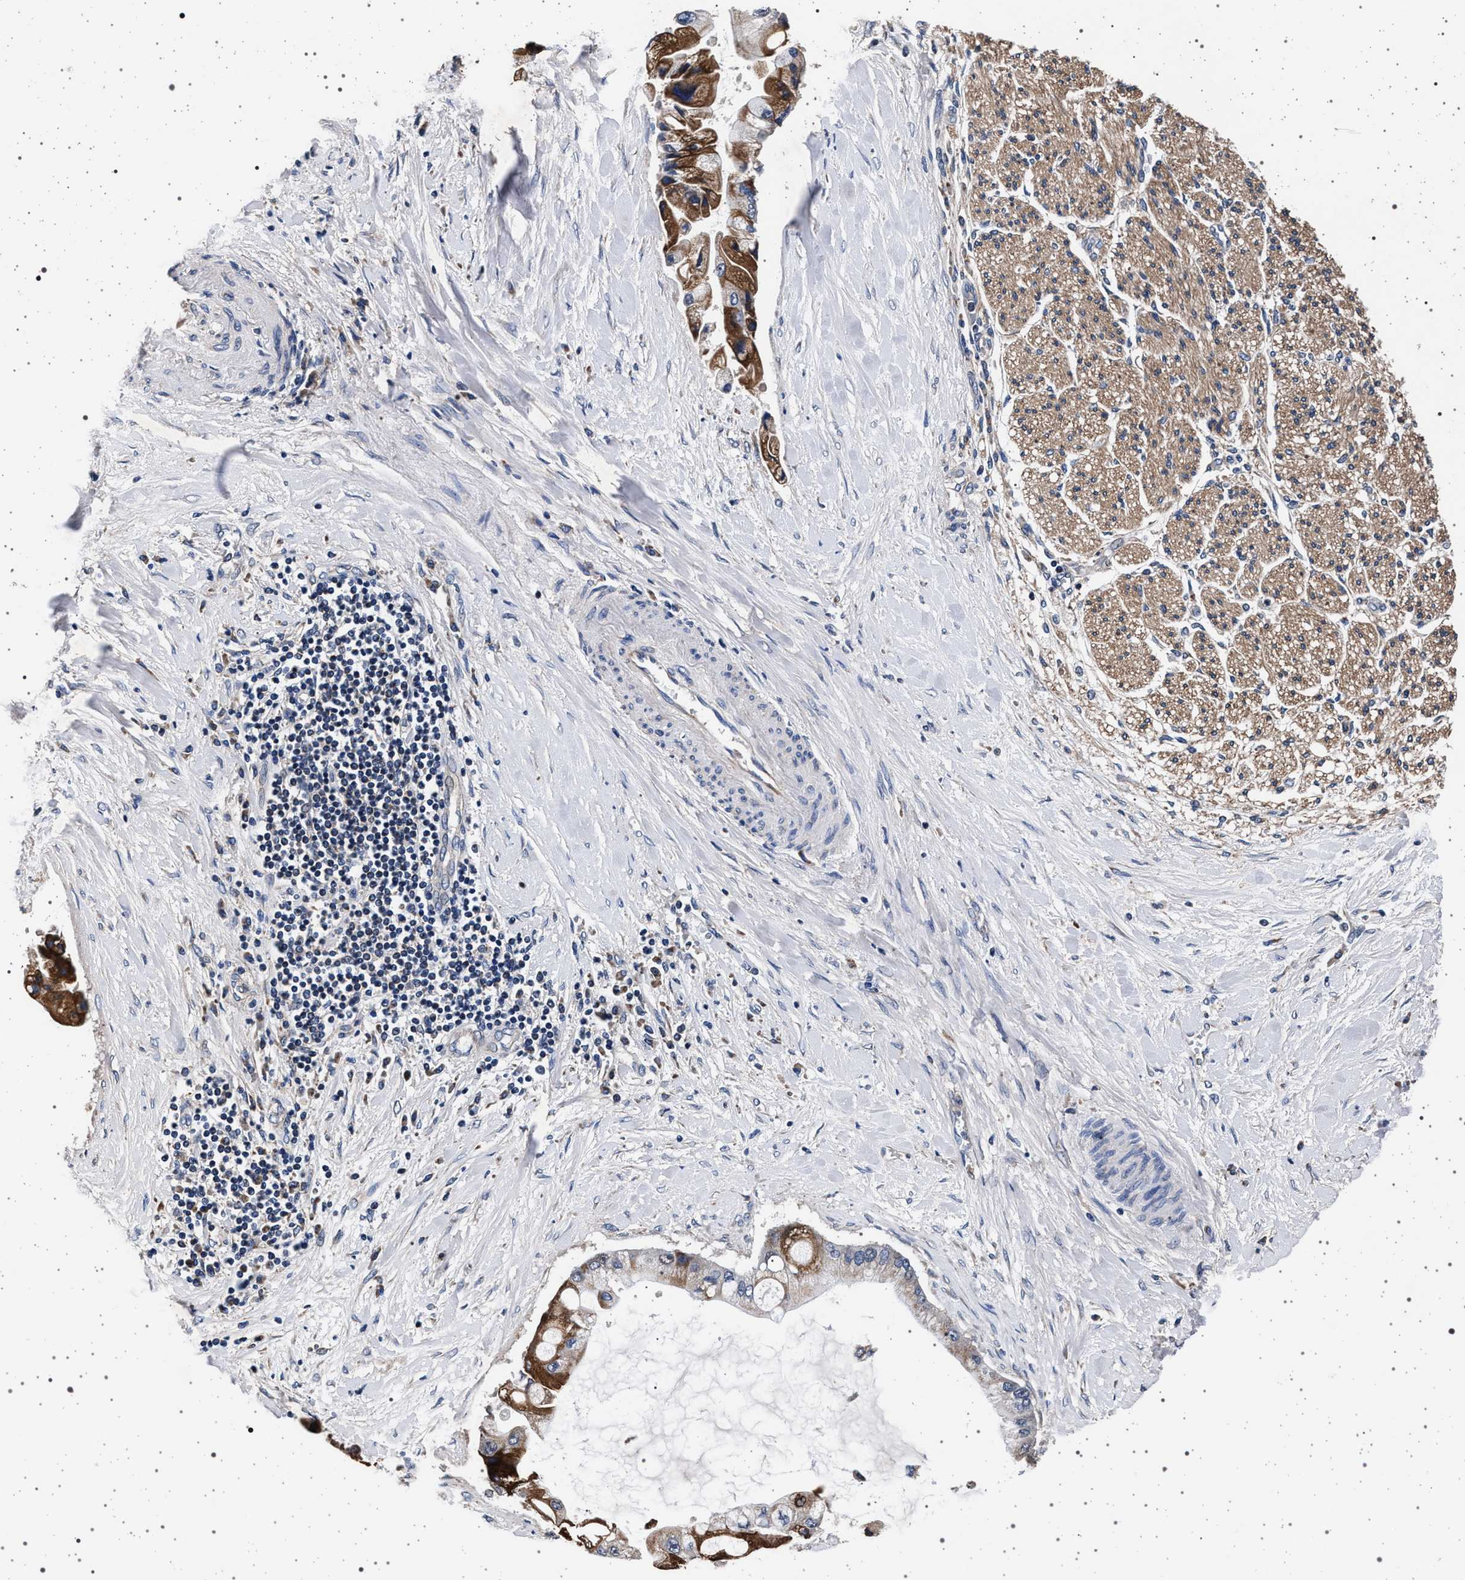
{"staining": {"intensity": "moderate", "quantity": ">75%", "location": "cytoplasmic/membranous"}, "tissue": "liver cancer", "cell_type": "Tumor cells", "image_type": "cancer", "snomed": [{"axis": "morphology", "description": "Cholangiocarcinoma"}, {"axis": "topography", "description": "Liver"}], "caption": "A histopathology image showing moderate cytoplasmic/membranous positivity in approximately >75% of tumor cells in cholangiocarcinoma (liver), as visualized by brown immunohistochemical staining.", "gene": "MAP3K2", "patient": {"sex": "male", "age": 50}}